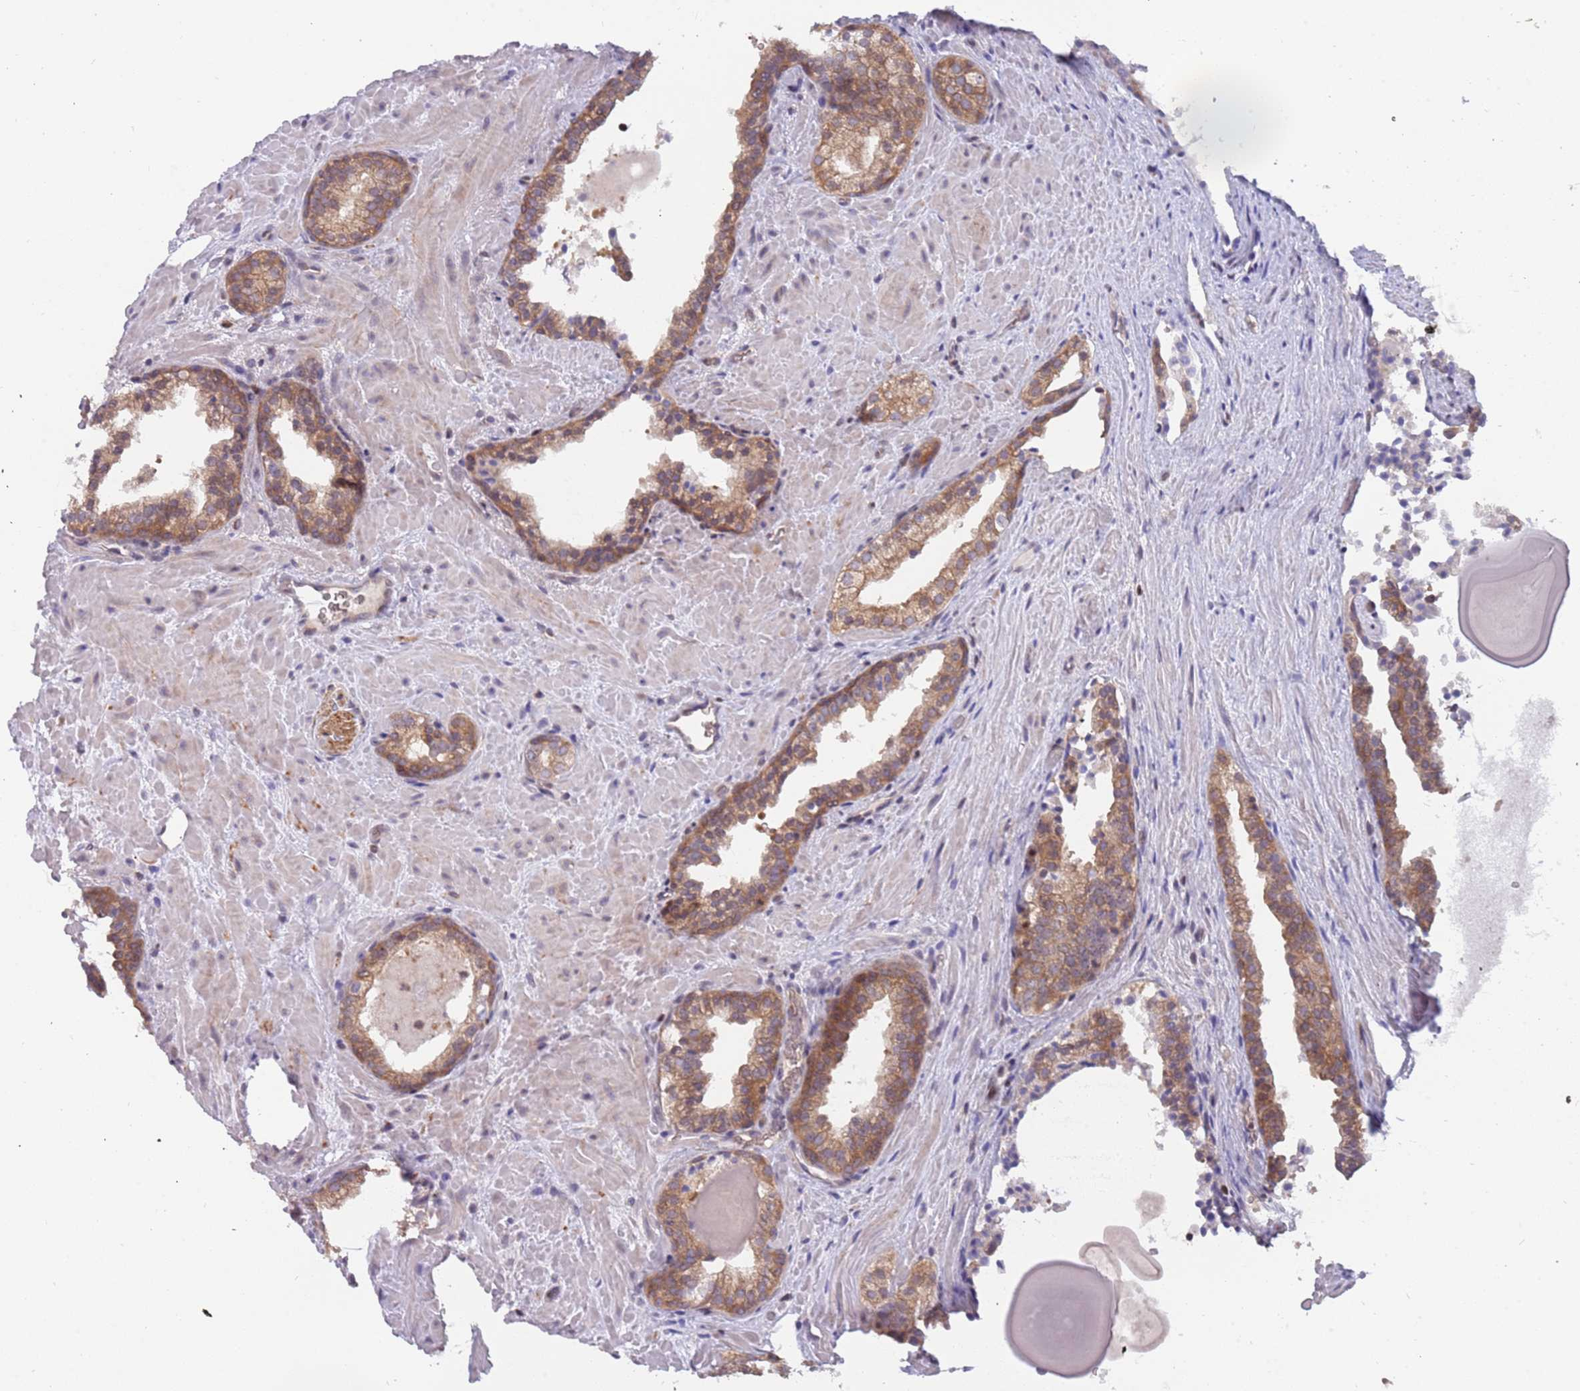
{"staining": {"intensity": "moderate", "quantity": ">75%", "location": "cytoplasmic/membranous"}, "tissue": "prostate cancer", "cell_type": "Tumor cells", "image_type": "cancer", "snomed": [{"axis": "morphology", "description": "Adenocarcinoma, High grade"}, {"axis": "topography", "description": "Prostate"}], "caption": "This is an image of immunohistochemistry staining of adenocarcinoma (high-grade) (prostate), which shows moderate expression in the cytoplasmic/membranous of tumor cells.", "gene": "ARHGEF5", "patient": {"sex": "male", "age": 66}}